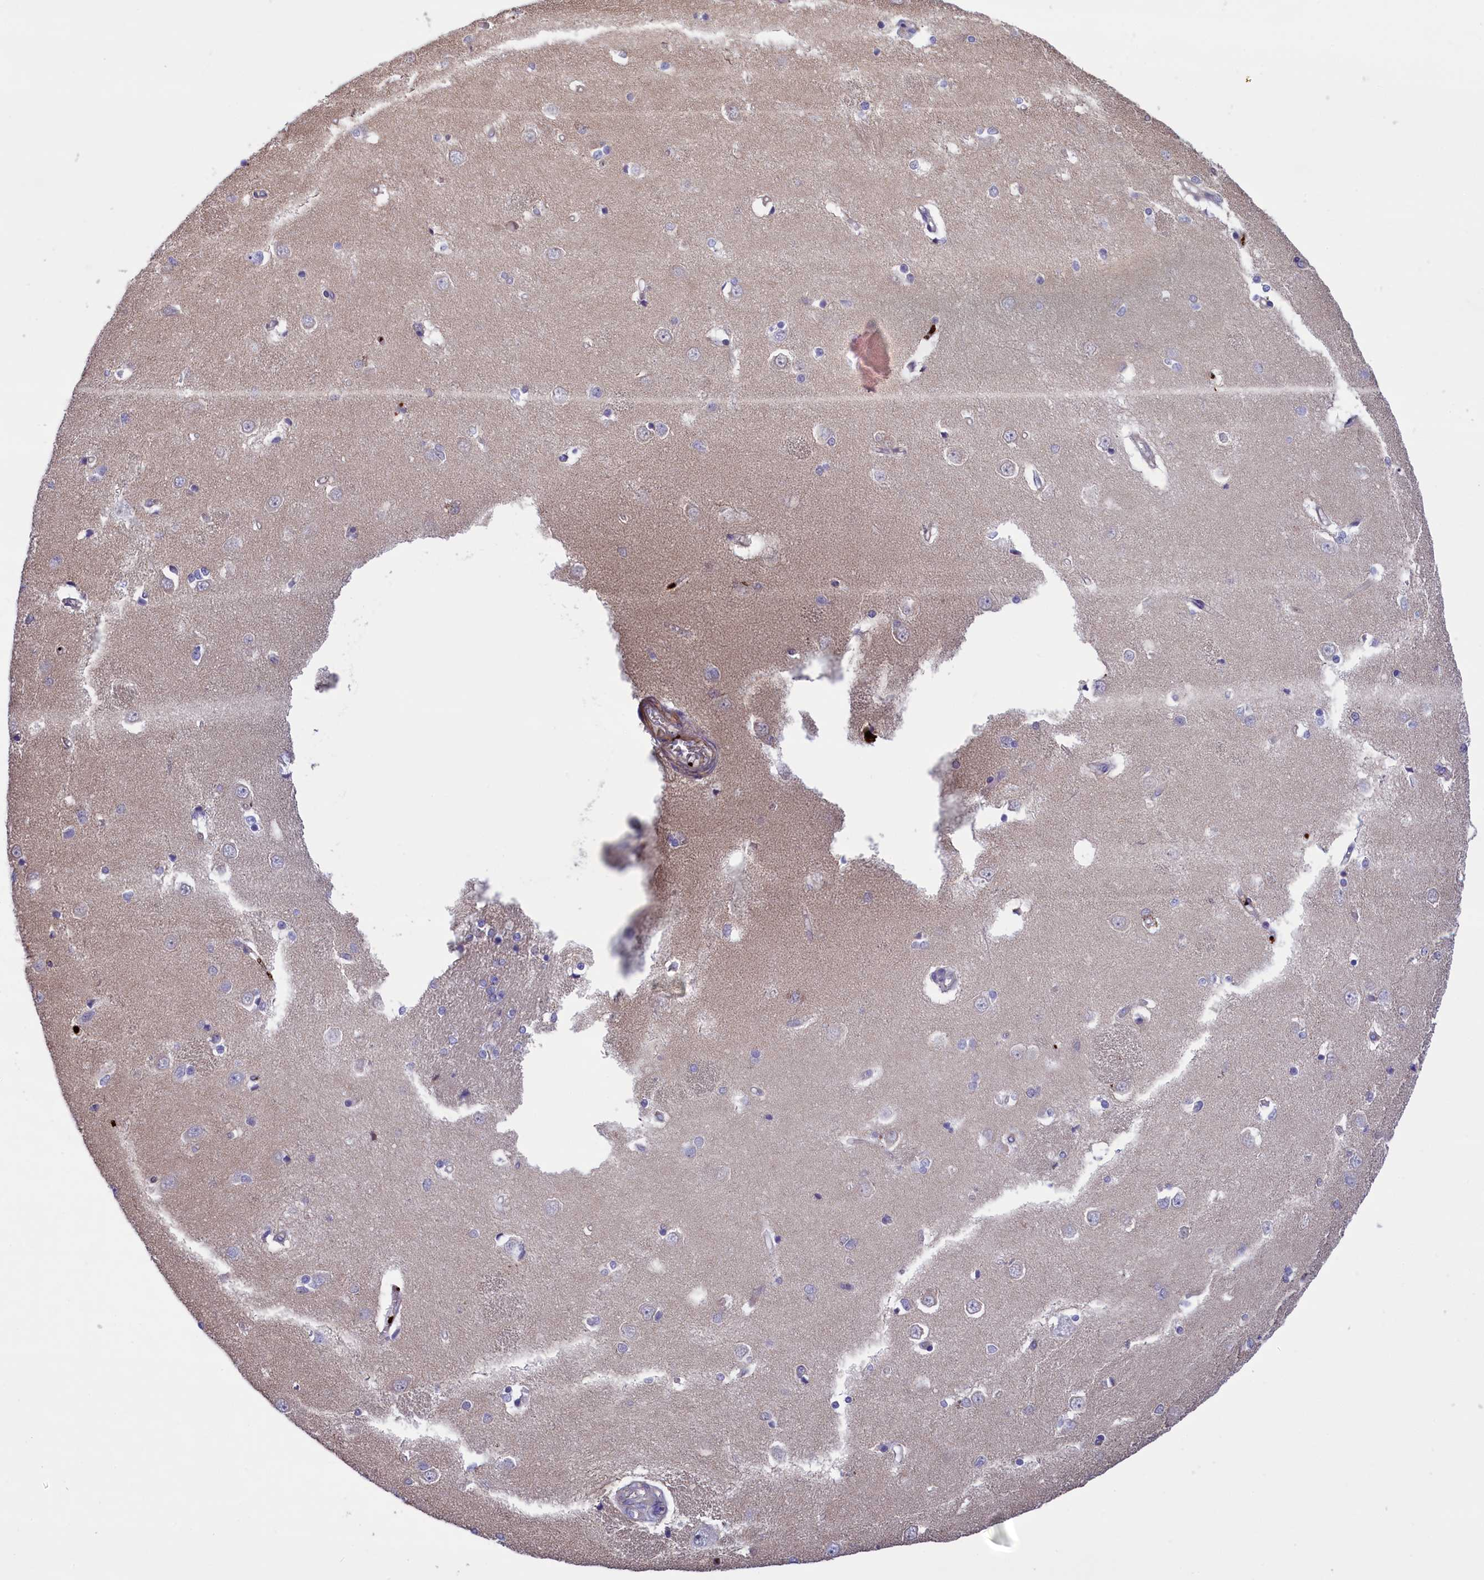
{"staining": {"intensity": "negative", "quantity": "none", "location": "none"}, "tissue": "caudate", "cell_type": "Glial cells", "image_type": "normal", "snomed": [{"axis": "morphology", "description": "Normal tissue, NOS"}, {"axis": "topography", "description": "Lateral ventricle wall"}], "caption": "Immunohistochemistry image of benign caudate: caudate stained with DAB (3,3'-diaminobenzidine) reveals no significant protein expression in glial cells.", "gene": "HEATR3", "patient": {"sex": "male", "age": 37}}